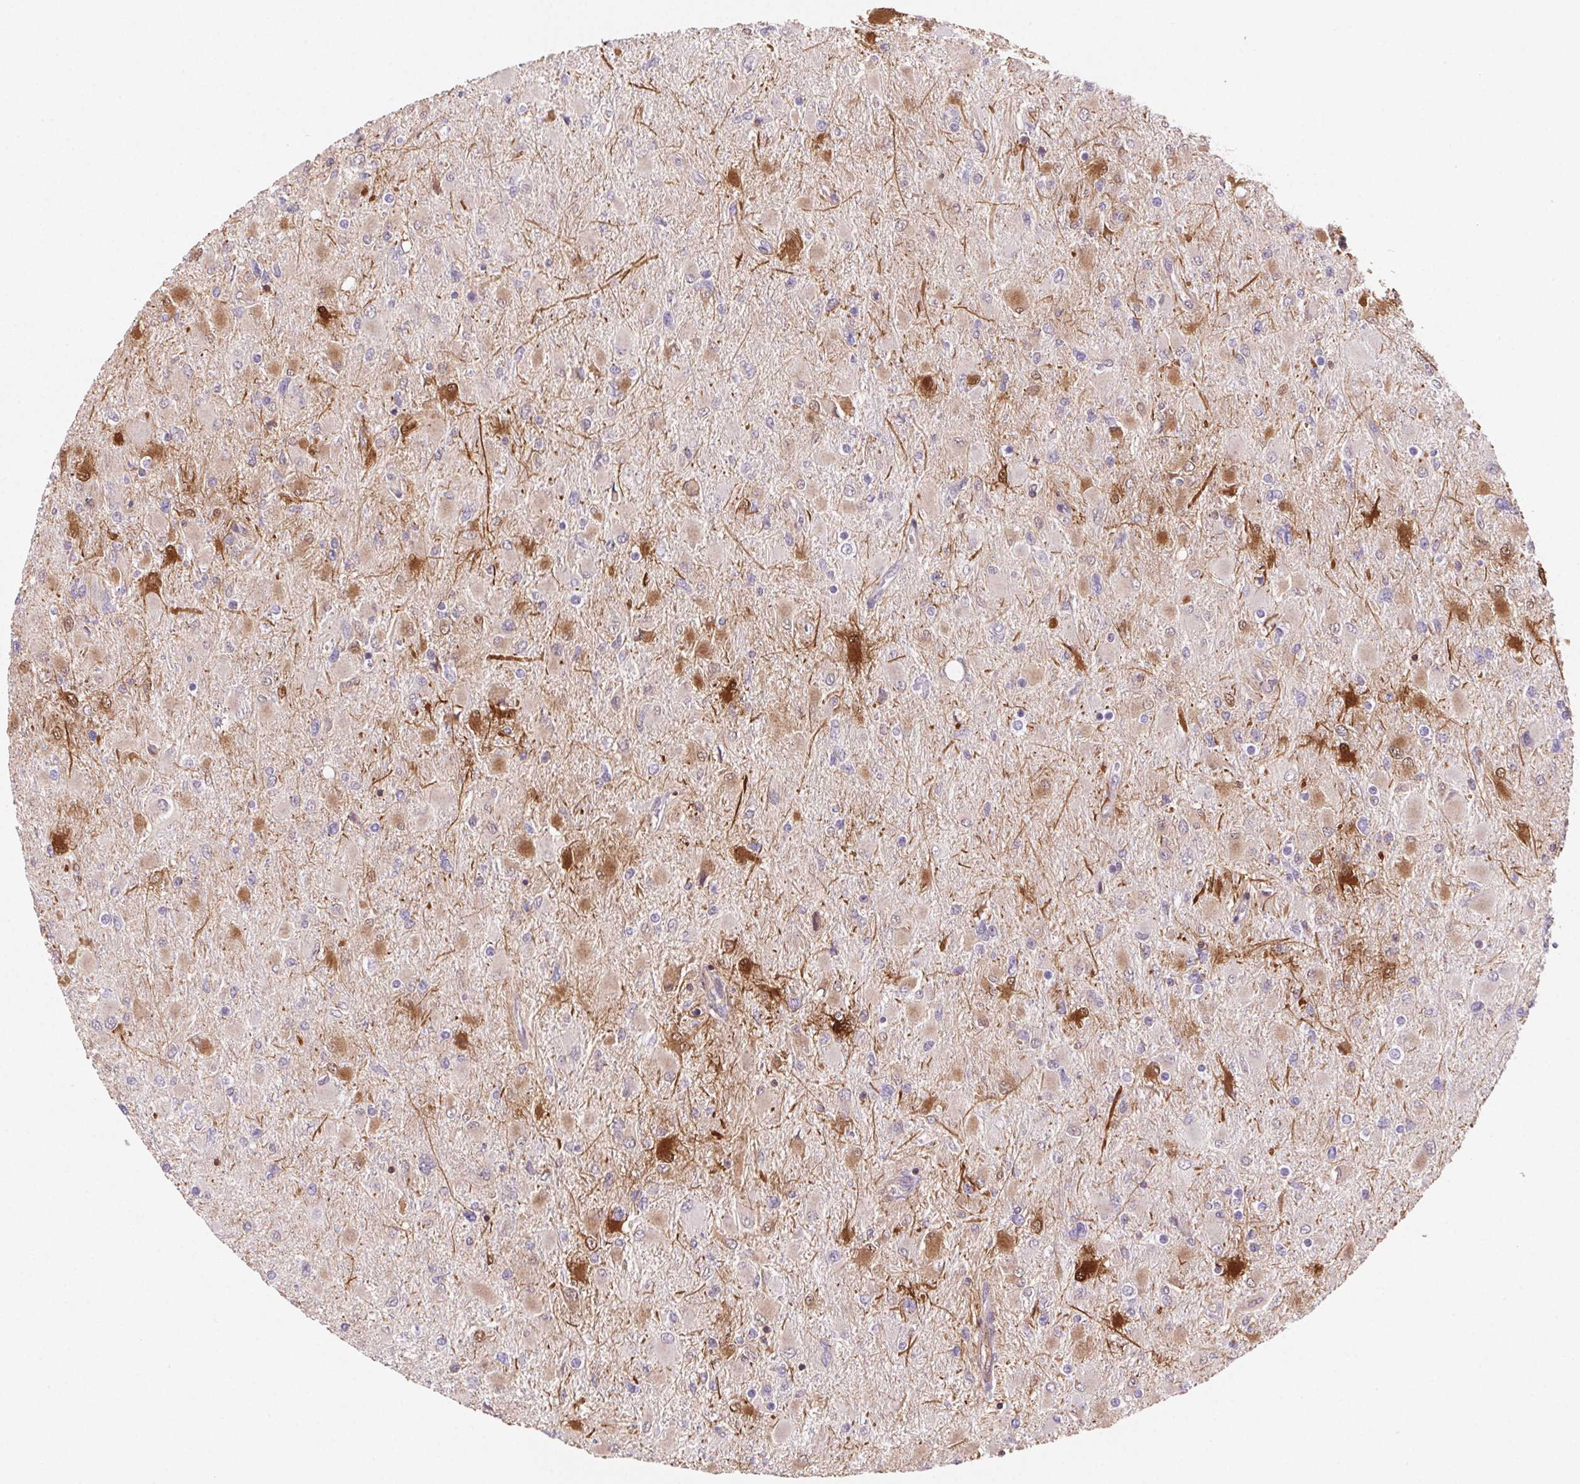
{"staining": {"intensity": "moderate", "quantity": "<25%", "location": "cytoplasmic/membranous"}, "tissue": "glioma", "cell_type": "Tumor cells", "image_type": "cancer", "snomed": [{"axis": "morphology", "description": "Glioma, malignant, High grade"}, {"axis": "topography", "description": "Cerebral cortex"}], "caption": "Tumor cells display low levels of moderate cytoplasmic/membranous expression in approximately <25% of cells in human high-grade glioma (malignant).", "gene": "GBP1", "patient": {"sex": "female", "age": 36}}